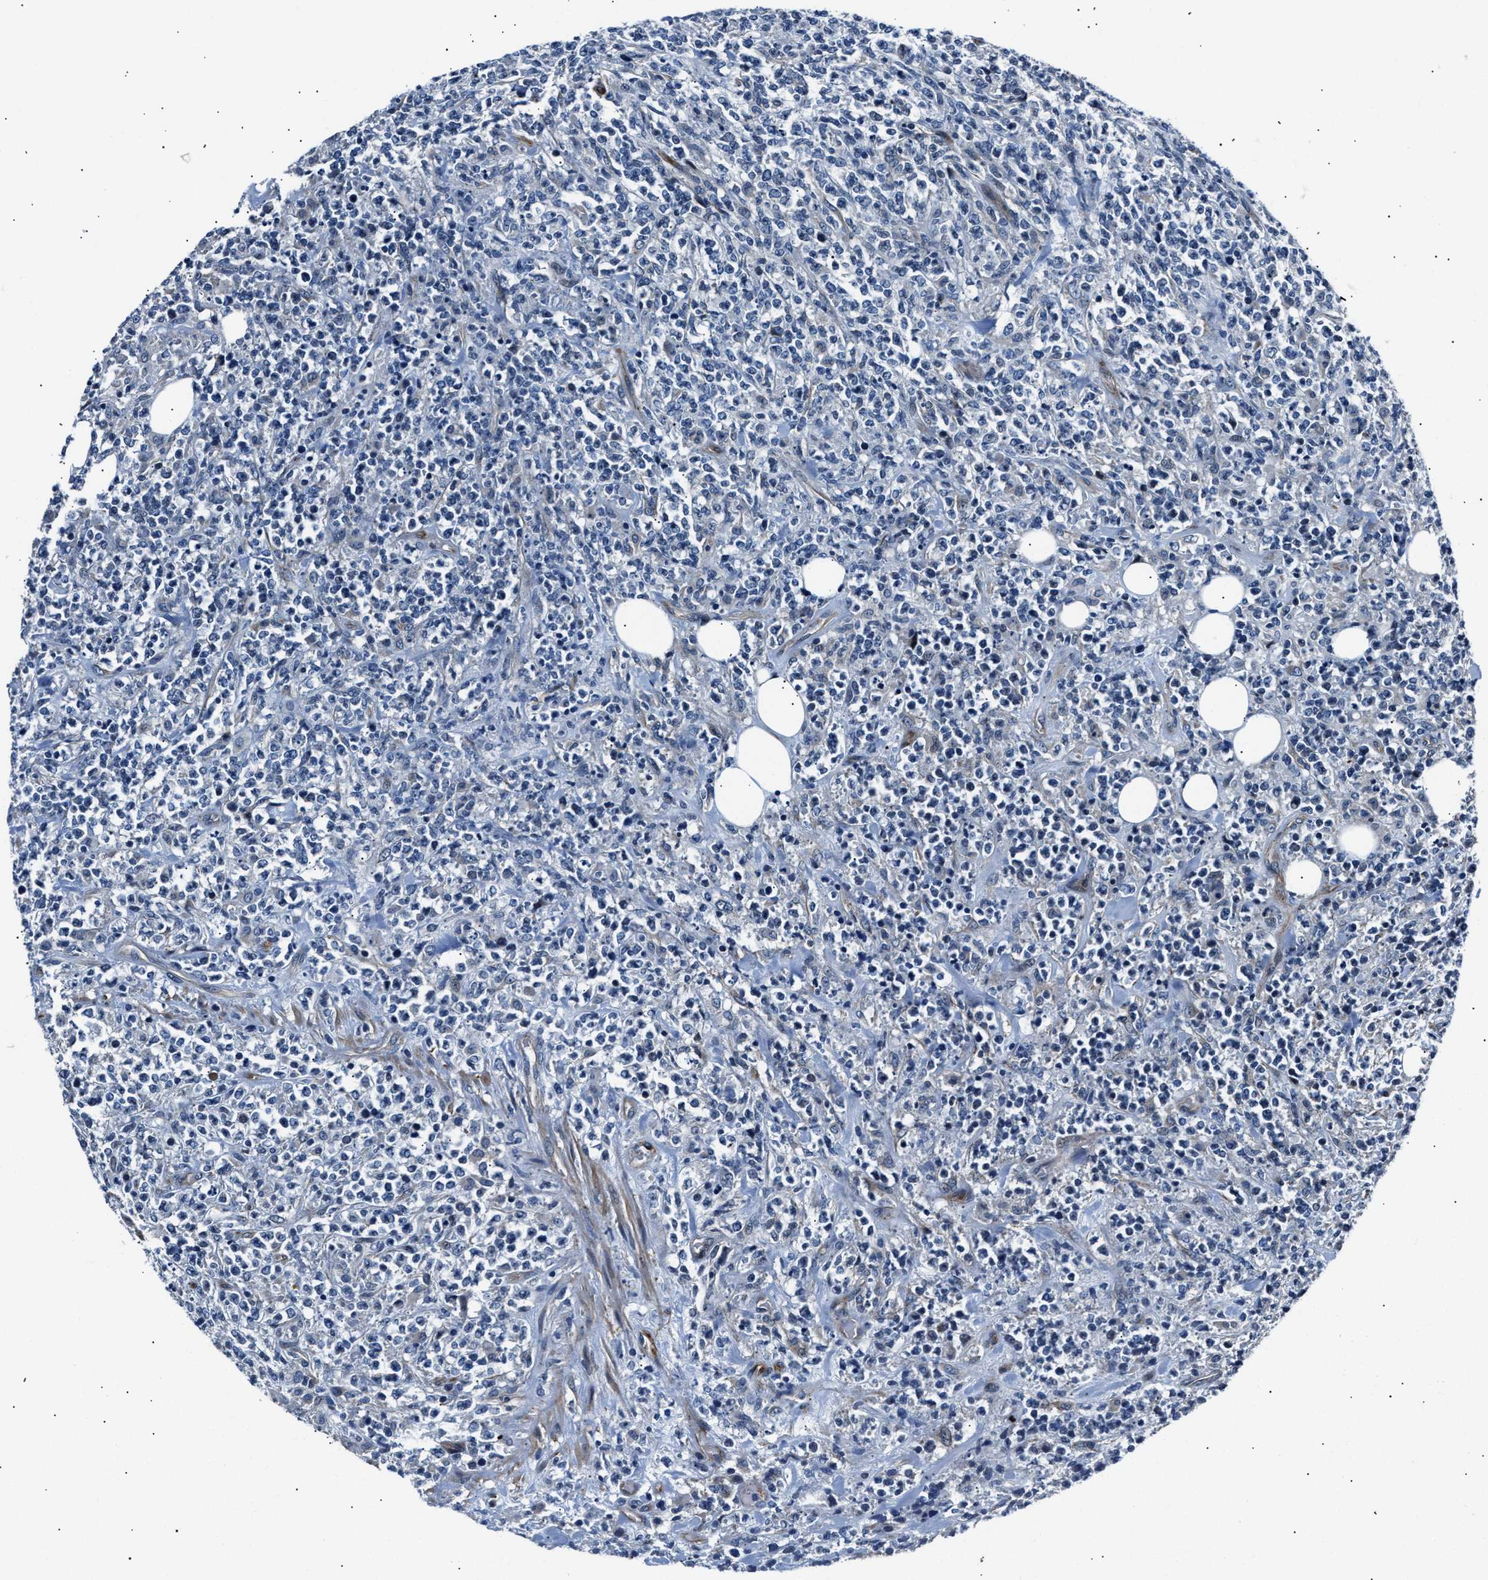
{"staining": {"intensity": "negative", "quantity": "none", "location": "none"}, "tissue": "lymphoma", "cell_type": "Tumor cells", "image_type": "cancer", "snomed": [{"axis": "morphology", "description": "Malignant lymphoma, non-Hodgkin's type, High grade"}, {"axis": "topography", "description": "Soft tissue"}], "caption": "Tumor cells show no significant protein expression in lymphoma.", "gene": "MPDZ", "patient": {"sex": "male", "age": 18}}